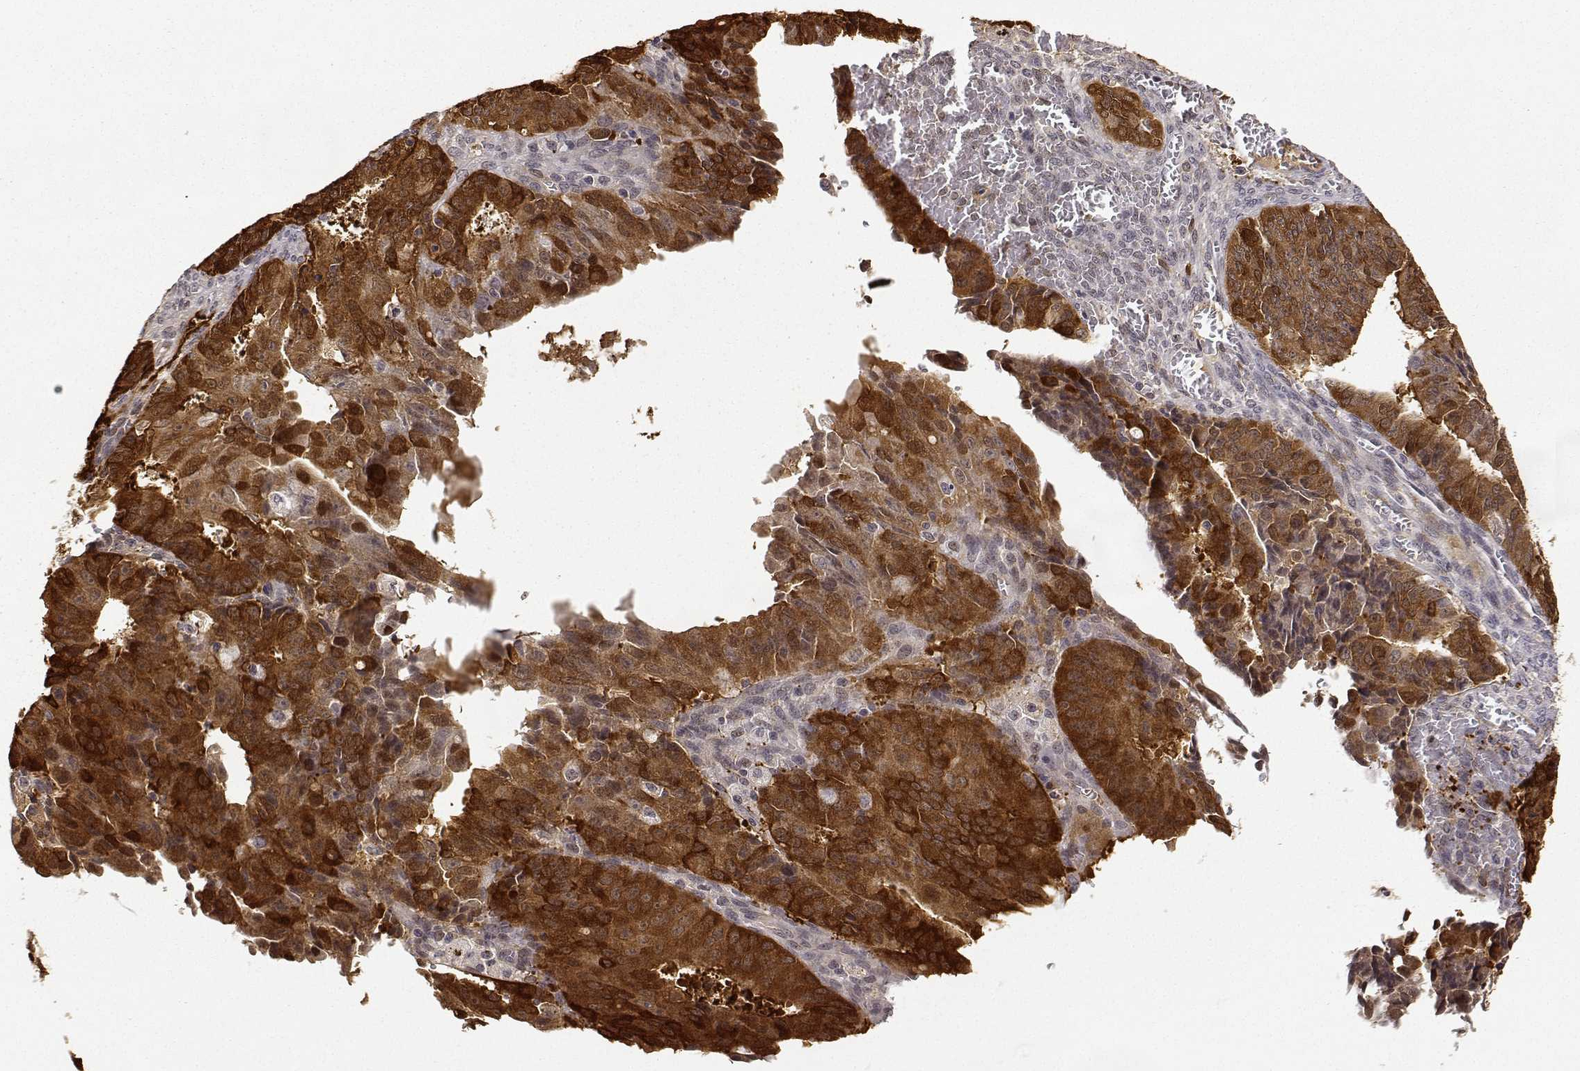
{"staining": {"intensity": "strong", "quantity": ">75%", "location": "cytoplasmic/membranous"}, "tissue": "ovarian cancer", "cell_type": "Tumor cells", "image_type": "cancer", "snomed": [{"axis": "morphology", "description": "Carcinoma, endometroid"}, {"axis": "topography", "description": "Ovary"}], "caption": "Strong cytoplasmic/membranous expression is seen in about >75% of tumor cells in endometroid carcinoma (ovarian). The staining was performed using DAB, with brown indicating positive protein expression. Nuclei are stained blue with hematoxylin.", "gene": "PHGDH", "patient": {"sex": "female", "age": 42}}